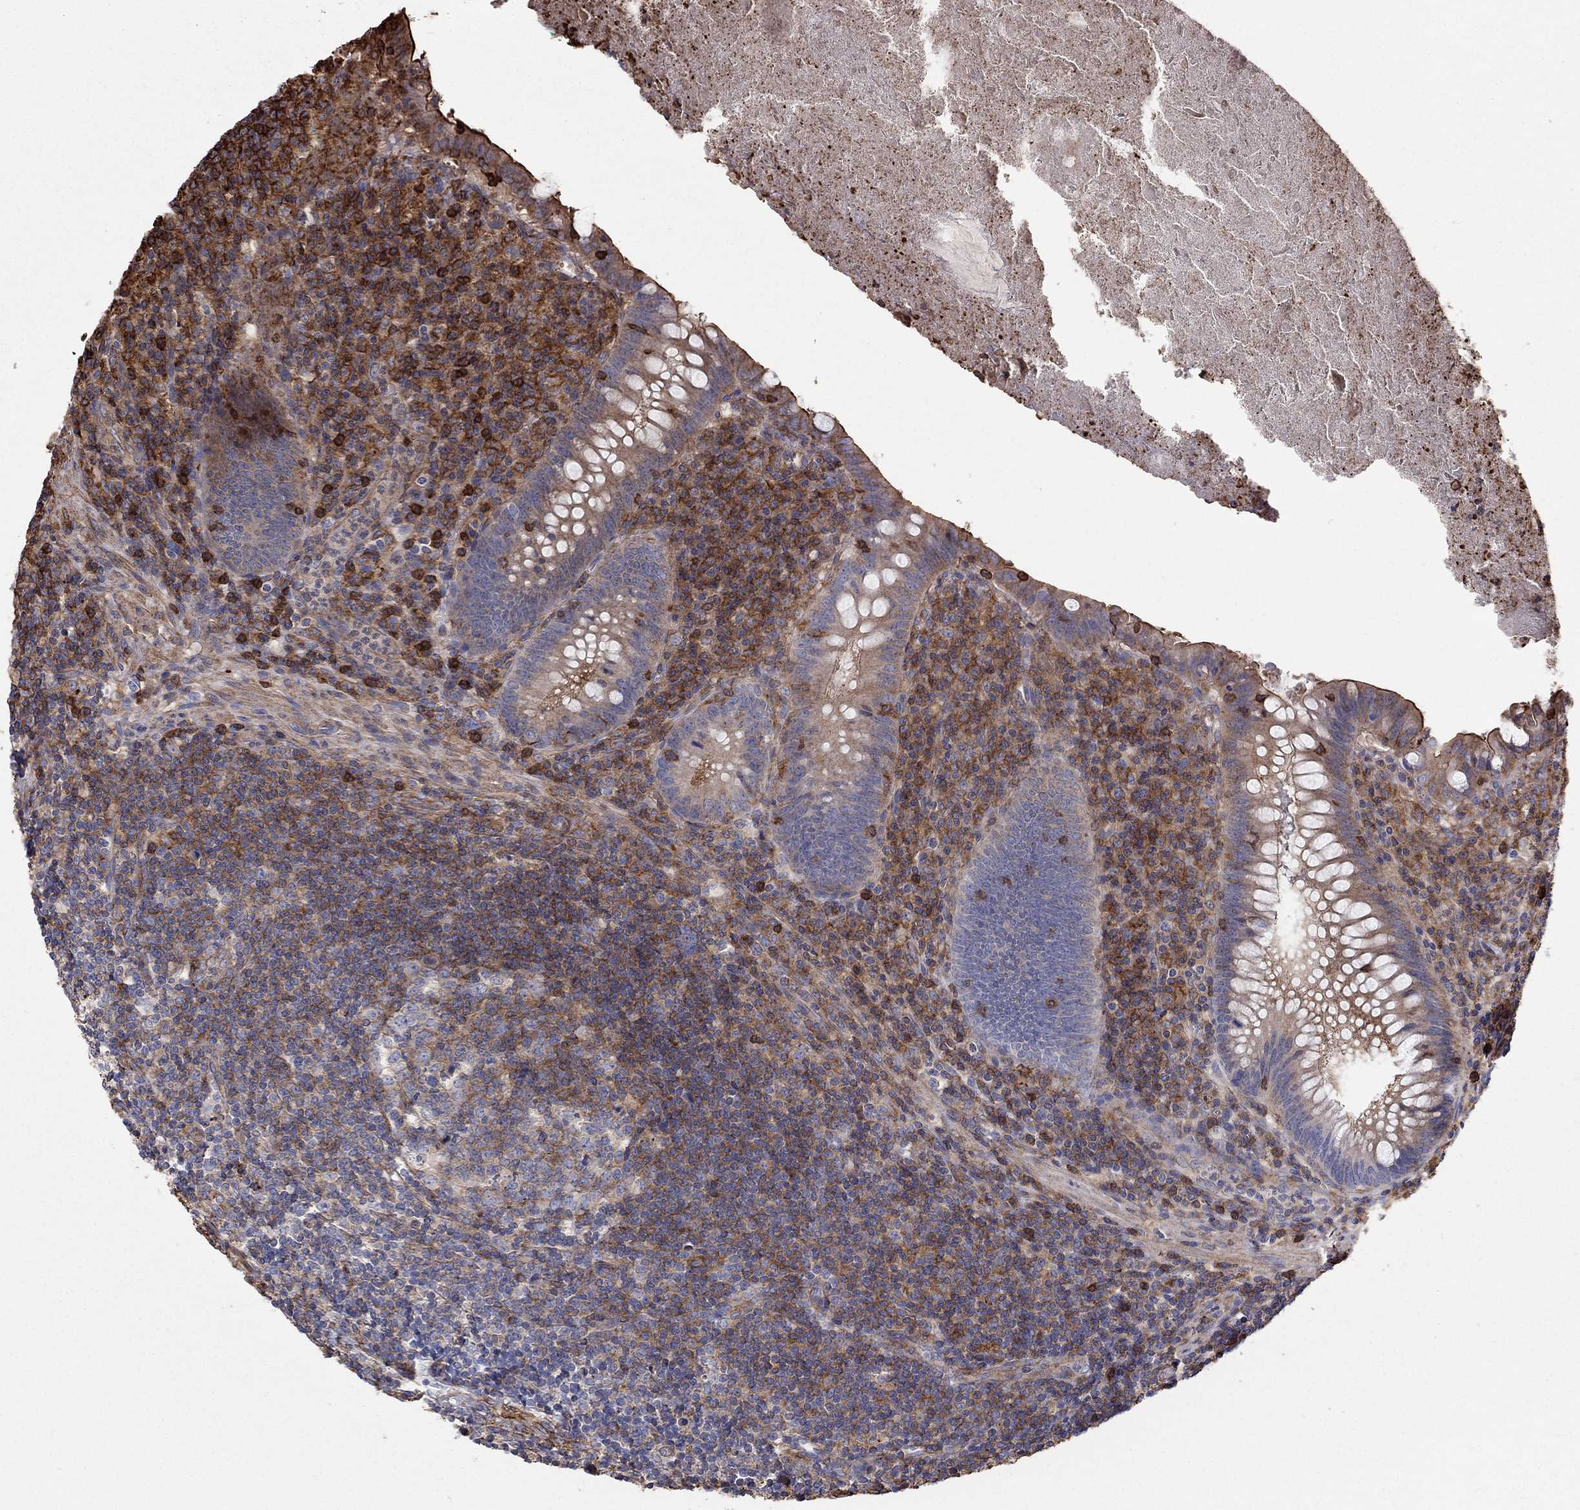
{"staining": {"intensity": "strong", "quantity": "<25%", "location": "cytoplasmic/membranous"}, "tissue": "appendix", "cell_type": "Glandular cells", "image_type": "normal", "snomed": [{"axis": "morphology", "description": "Normal tissue, NOS"}, {"axis": "topography", "description": "Appendix"}], "caption": "Immunohistochemistry image of benign appendix stained for a protein (brown), which reveals medium levels of strong cytoplasmic/membranous positivity in approximately <25% of glandular cells.", "gene": "NPHP1", "patient": {"sex": "male", "age": 47}}